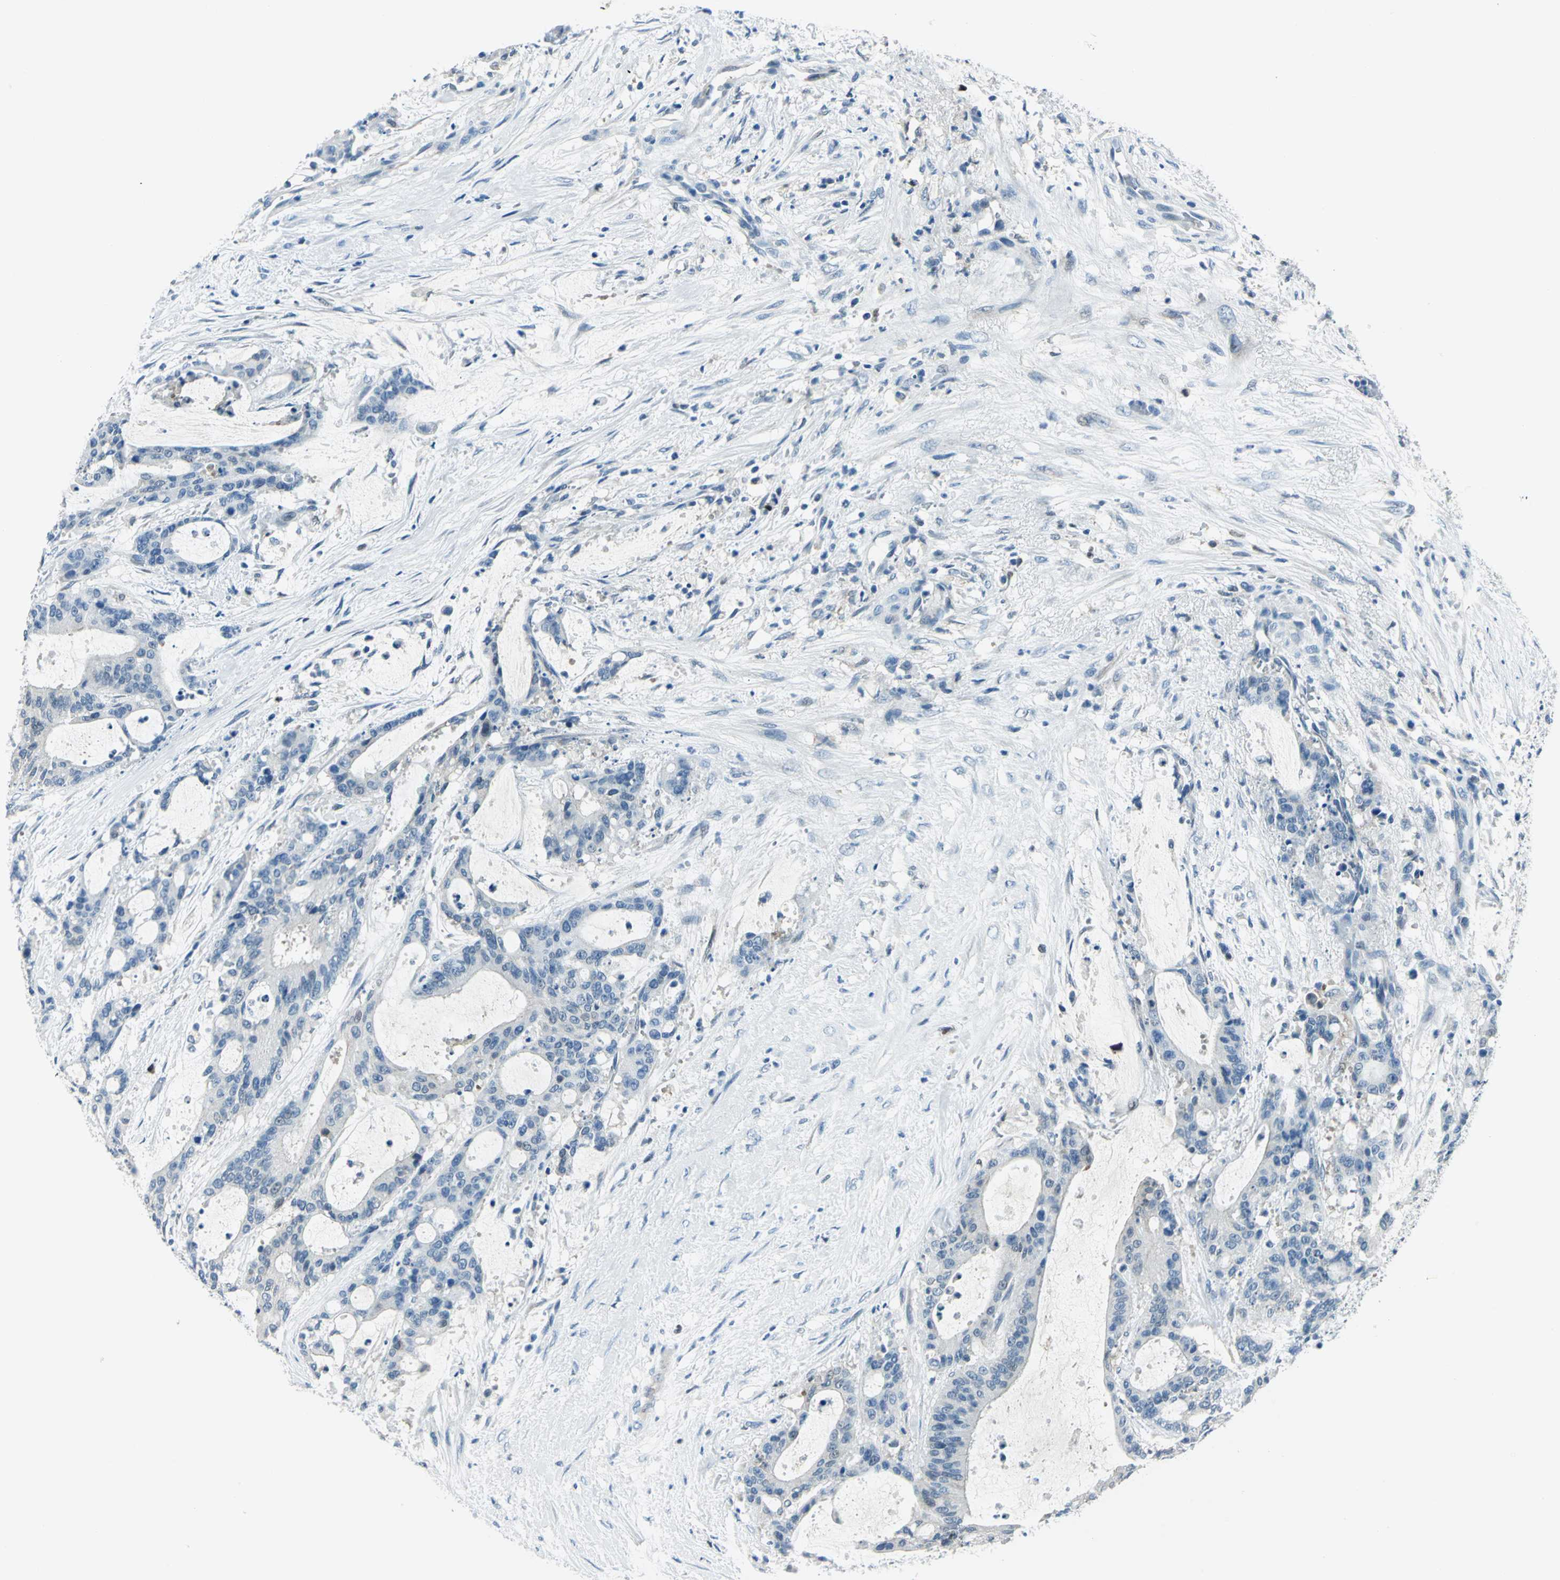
{"staining": {"intensity": "moderate", "quantity": "<25%", "location": "cytoplasmic/membranous,nuclear"}, "tissue": "liver cancer", "cell_type": "Tumor cells", "image_type": "cancer", "snomed": [{"axis": "morphology", "description": "Cholangiocarcinoma"}, {"axis": "topography", "description": "Liver"}], "caption": "Immunohistochemistry (IHC) image of neoplastic tissue: liver cholangiocarcinoma stained using immunohistochemistry shows low levels of moderate protein expression localized specifically in the cytoplasmic/membranous and nuclear of tumor cells, appearing as a cytoplasmic/membranous and nuclear brown color.", "gene": "AKR1A1", "patient": {"sex": "female", "age": 73}}